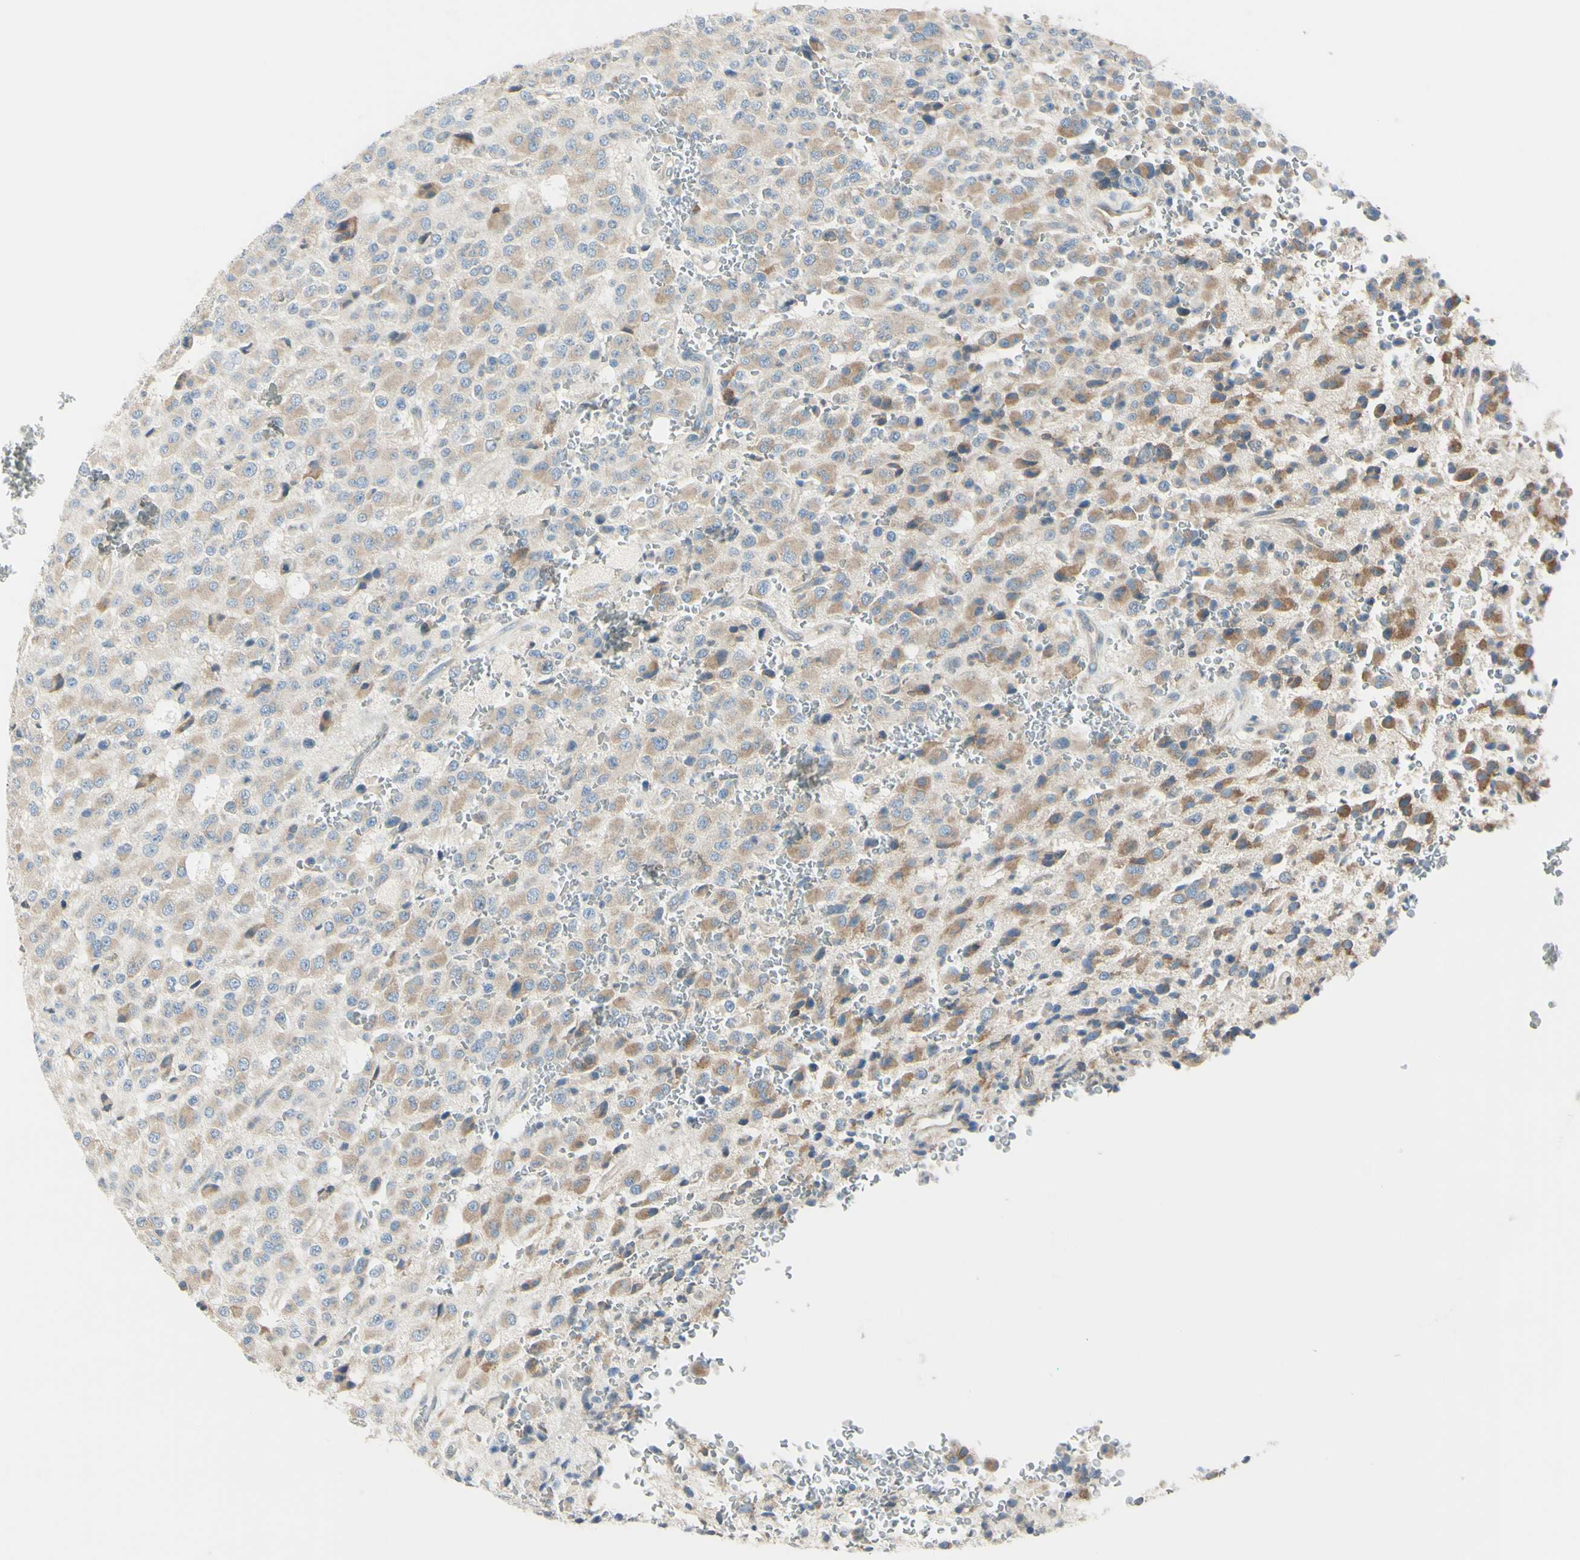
{"staining": {"intensity": "moderate", "quantity": "25%-75%", "location": "cytoplasmic/membranous"}, "tissue": "glioma", "cell_type": "Tumor cells", "image_type": "cancer", "snomed": [{"axis": "morphology", "description": "Glioma, malignant, High grade"}, {"axis": "topography", "description": "pancreas cauda"}], "caption": "IHC of malignant glioma (high-grade) exhibits medium levels of moderate cytoplasmic/membranous staining in about 25%-75% of tumor cells. Using DAB (3,3'-diaminobenzidine) (brown) and hematoxylin (blue) stains, captured at high magnification using brightfield microscopy.", "gene": "SELENOS", "patient": {"sex": "male", "age": 60}}